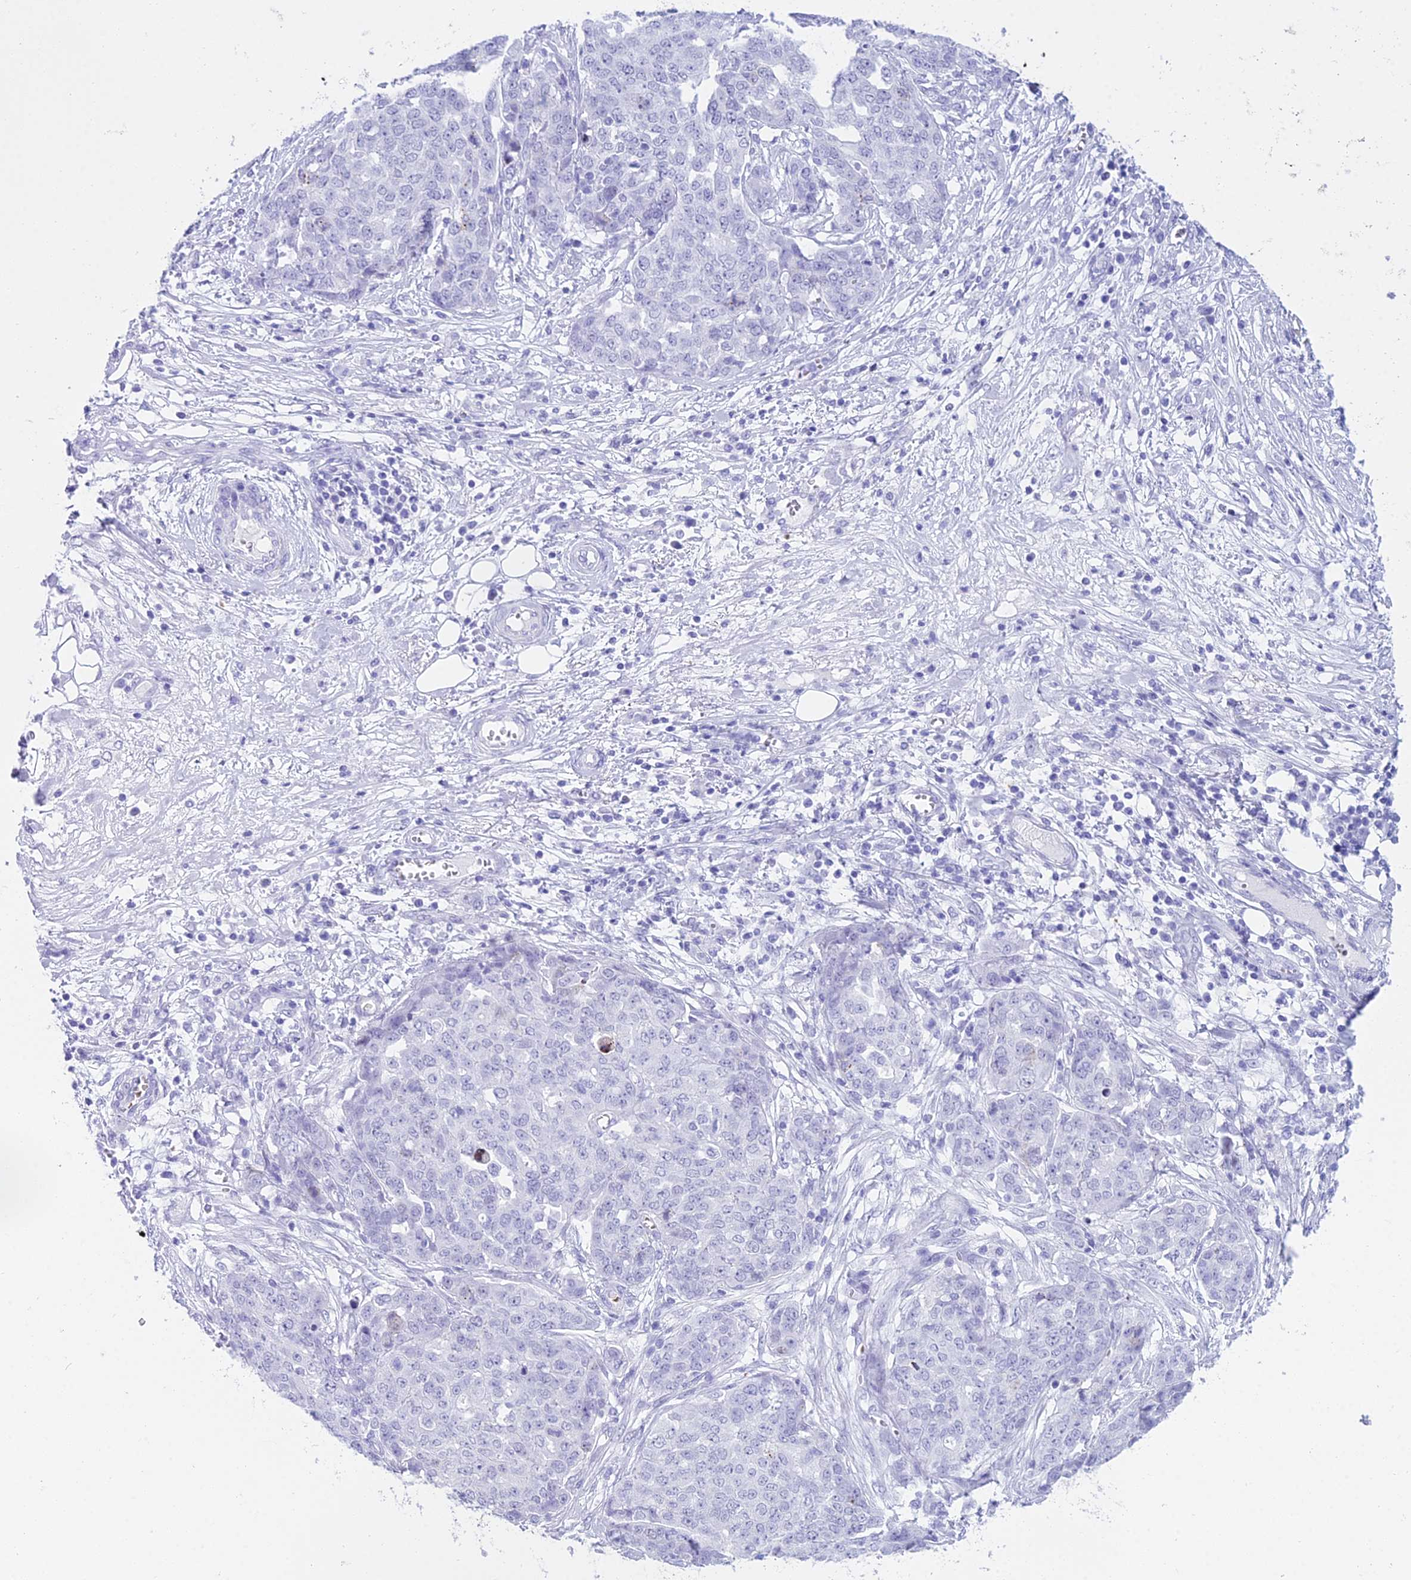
{"staining": {"intensity": "negative", "quantity": "none", "location": "none"}, "tissue": "ovarian cancer", "cell_type": "Tumor cells", "image_type": "cancer", "snomed": [{"axis": "morphology", "description": "Cystadenocarcinoma, serous, NOS"}, {"axis": "topography", "description": "Soft tissue"}, {"axis": "topography", "description": "Ovary"}], "caption": "Histopathology image shows no significant protein expression in tumor cells of ovarian cancer.", "gene": "RNPS1", "patient": {"sex": "female", "age": 57}}